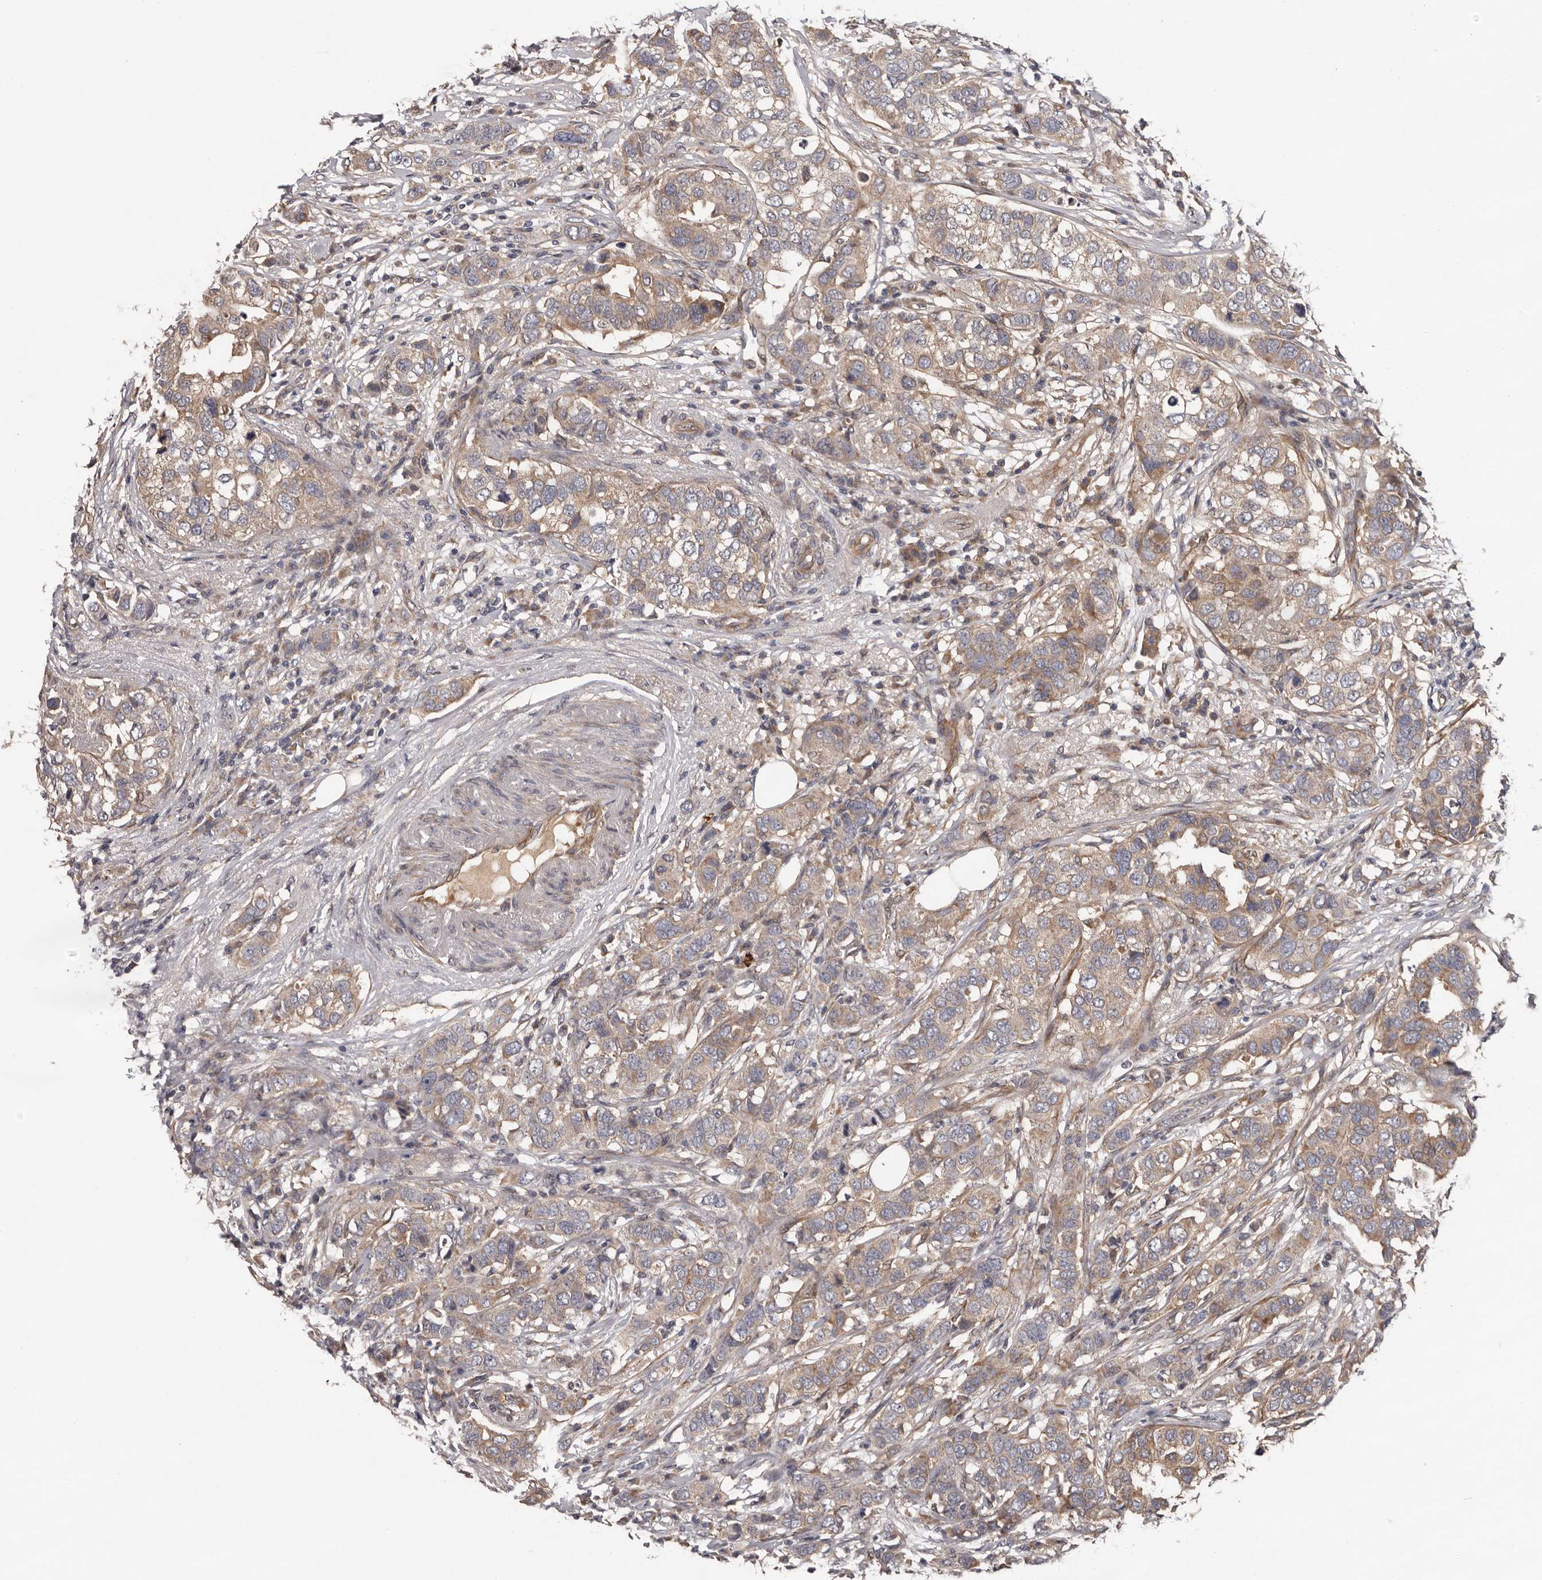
{"staining": {"intensity": "weak", "quantity": ">75%", "location": "cytoplasmic/membranous"}, "tissue": "breast cancer", "cell_type": "Tumor cells", "image_type": "cancer", "snomed": [{"axis": "morphology", "description": "Duct carcinoma"}, {"axis": "topography", "description": "Breast"}], "caption": "The micrograph reveals a brown stain indicating the presence of a protein in the cytoplasmic/membranous of tumor cells in infiltrating ductal carcinoma (breast).", "gene": "PRKD1", "patient": {"sex": "female", "age": 50}}